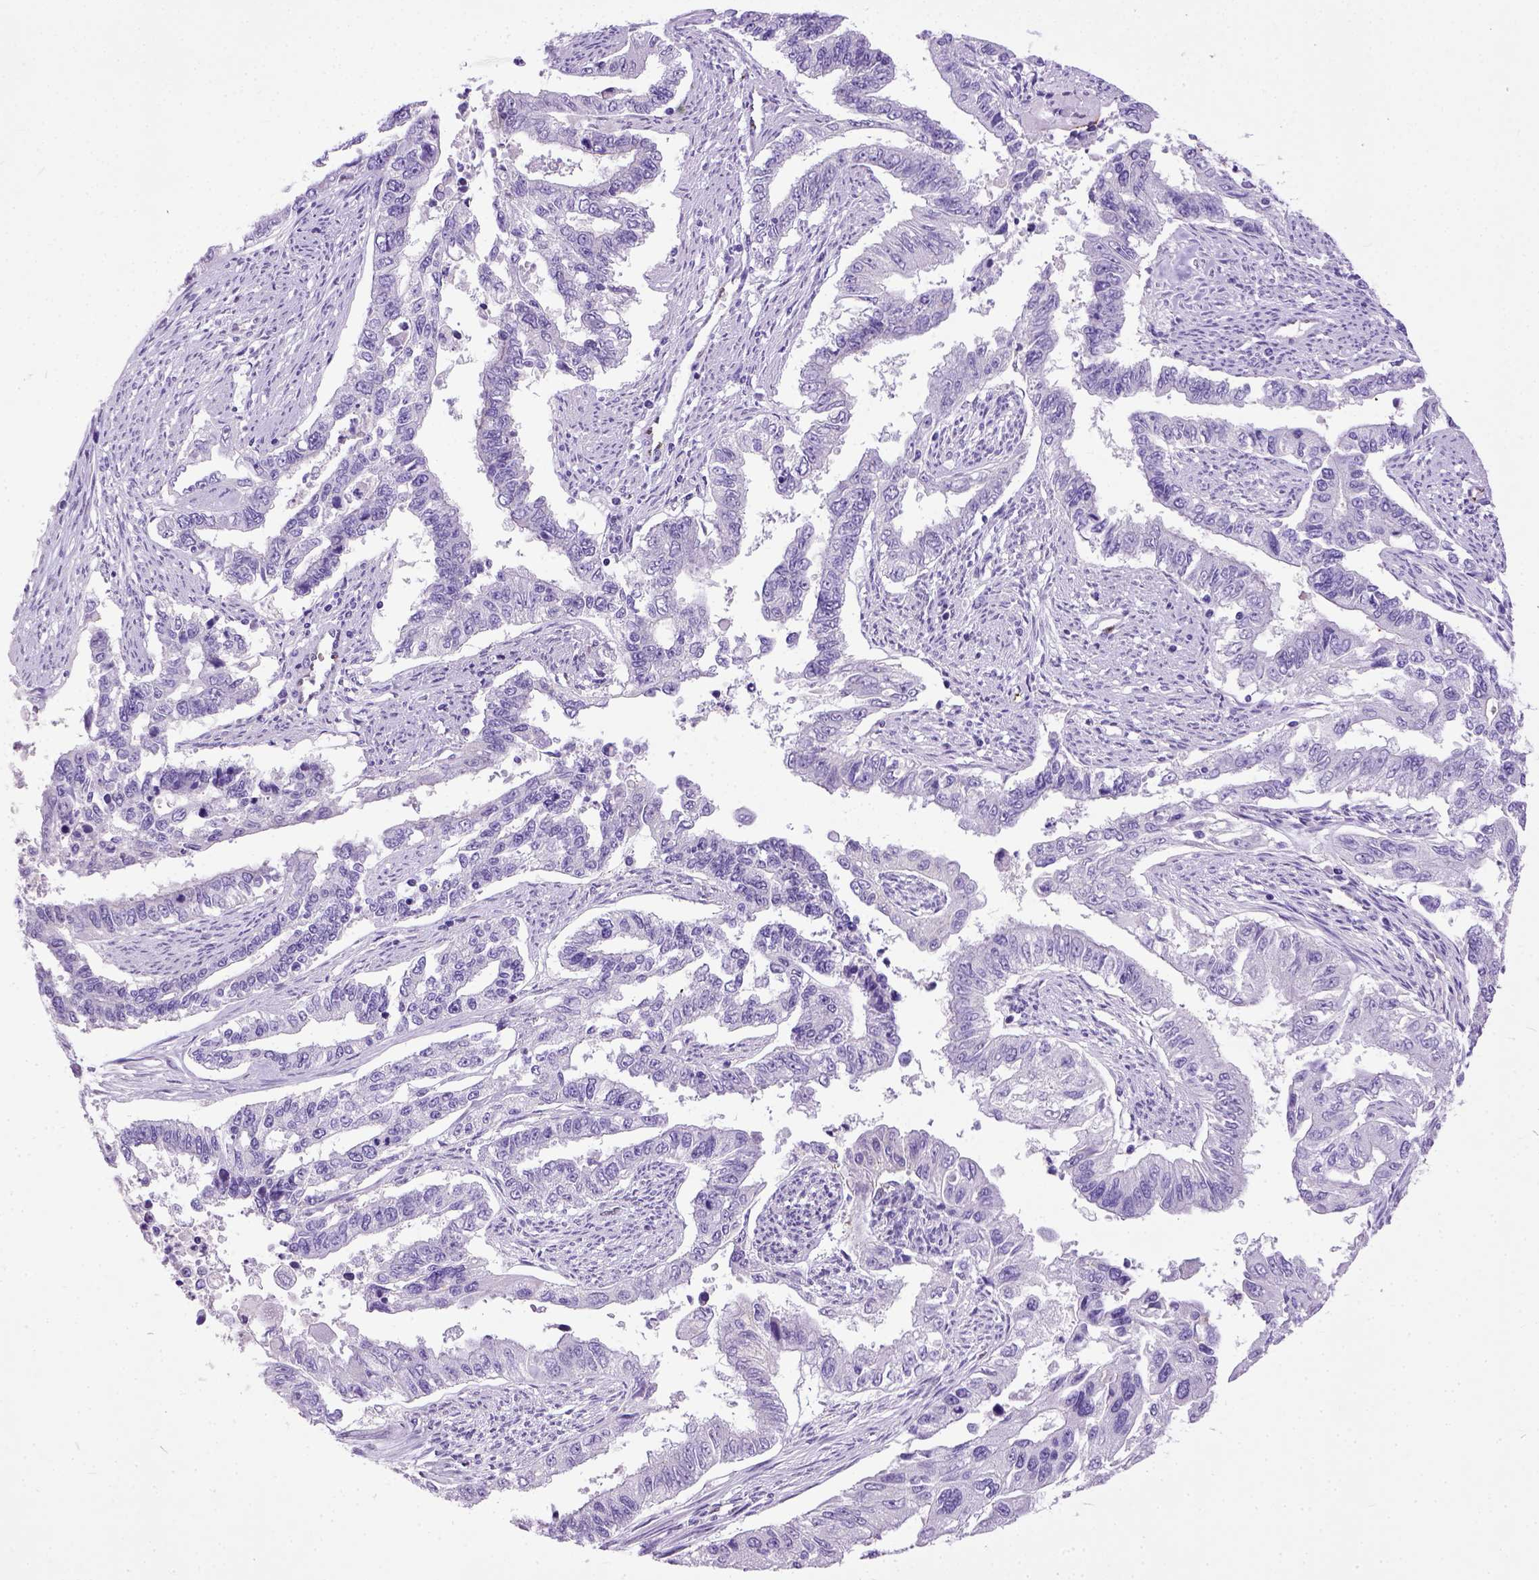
{"staining": {"intensity": "negative", "quantity": "none", "location": "none"}, "tissue": "endometrial cancer", "cell_type": "Tumor cells", "image_type": "cancer", "snomed": [{"axis": "morphology", "description": "Adenocarcinoma, NOS"}, {"axis": "topography", "description": "Uterus"}], "caption": "Immunohistochemical staining of human endometrial adenocarcinoma demonstrates no significant staining in tumor cells. The staining is performed using DAB brown chromogen with nuclei counter-stained in using hematoxylin.", "gene": "ADAMTS8", "patient": {"sex": "female", "age": 59}}